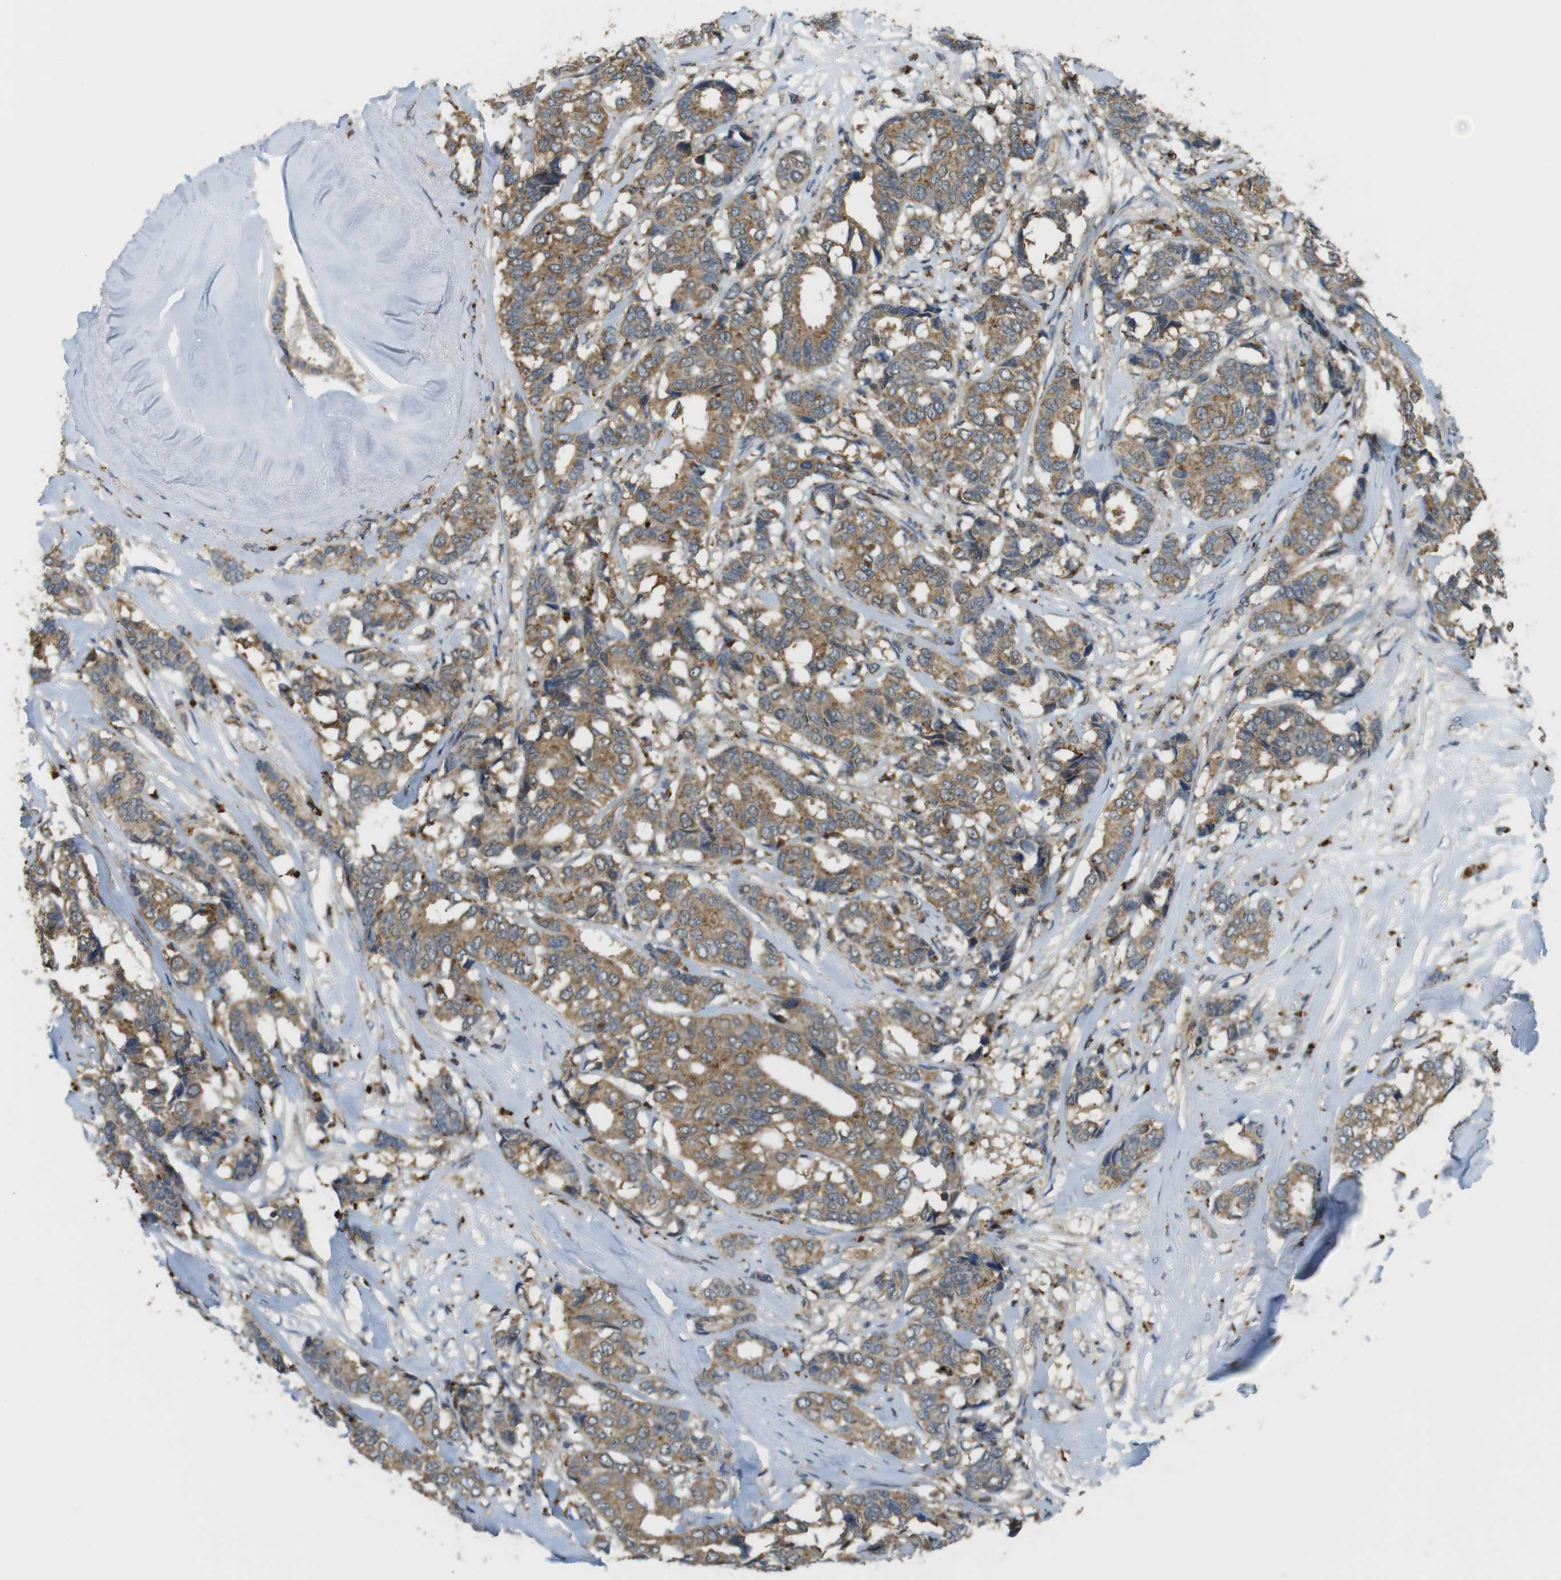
{"staining": {"intensity": "moderate", "quantity": ">75%", "location": "cytoplasmic/membranous"}, "tissue": "breast cancer", "cell_type": "Tumor cells", "image_type": "cancer", "snomed": [{"axis": "morphology", "description": "Duct carcinoma"}, {"axis": "topography", "description": "Breast"}], "caption": "Immunohistochemical staining of intraductal carcinoma (breast) exhibits medium levels of moderate cytoplasmic/membranous protein positivity in about >75% of tumor cells.", "gene": "BRI3BP", "patient": {"sex": "female", "age": 87}}